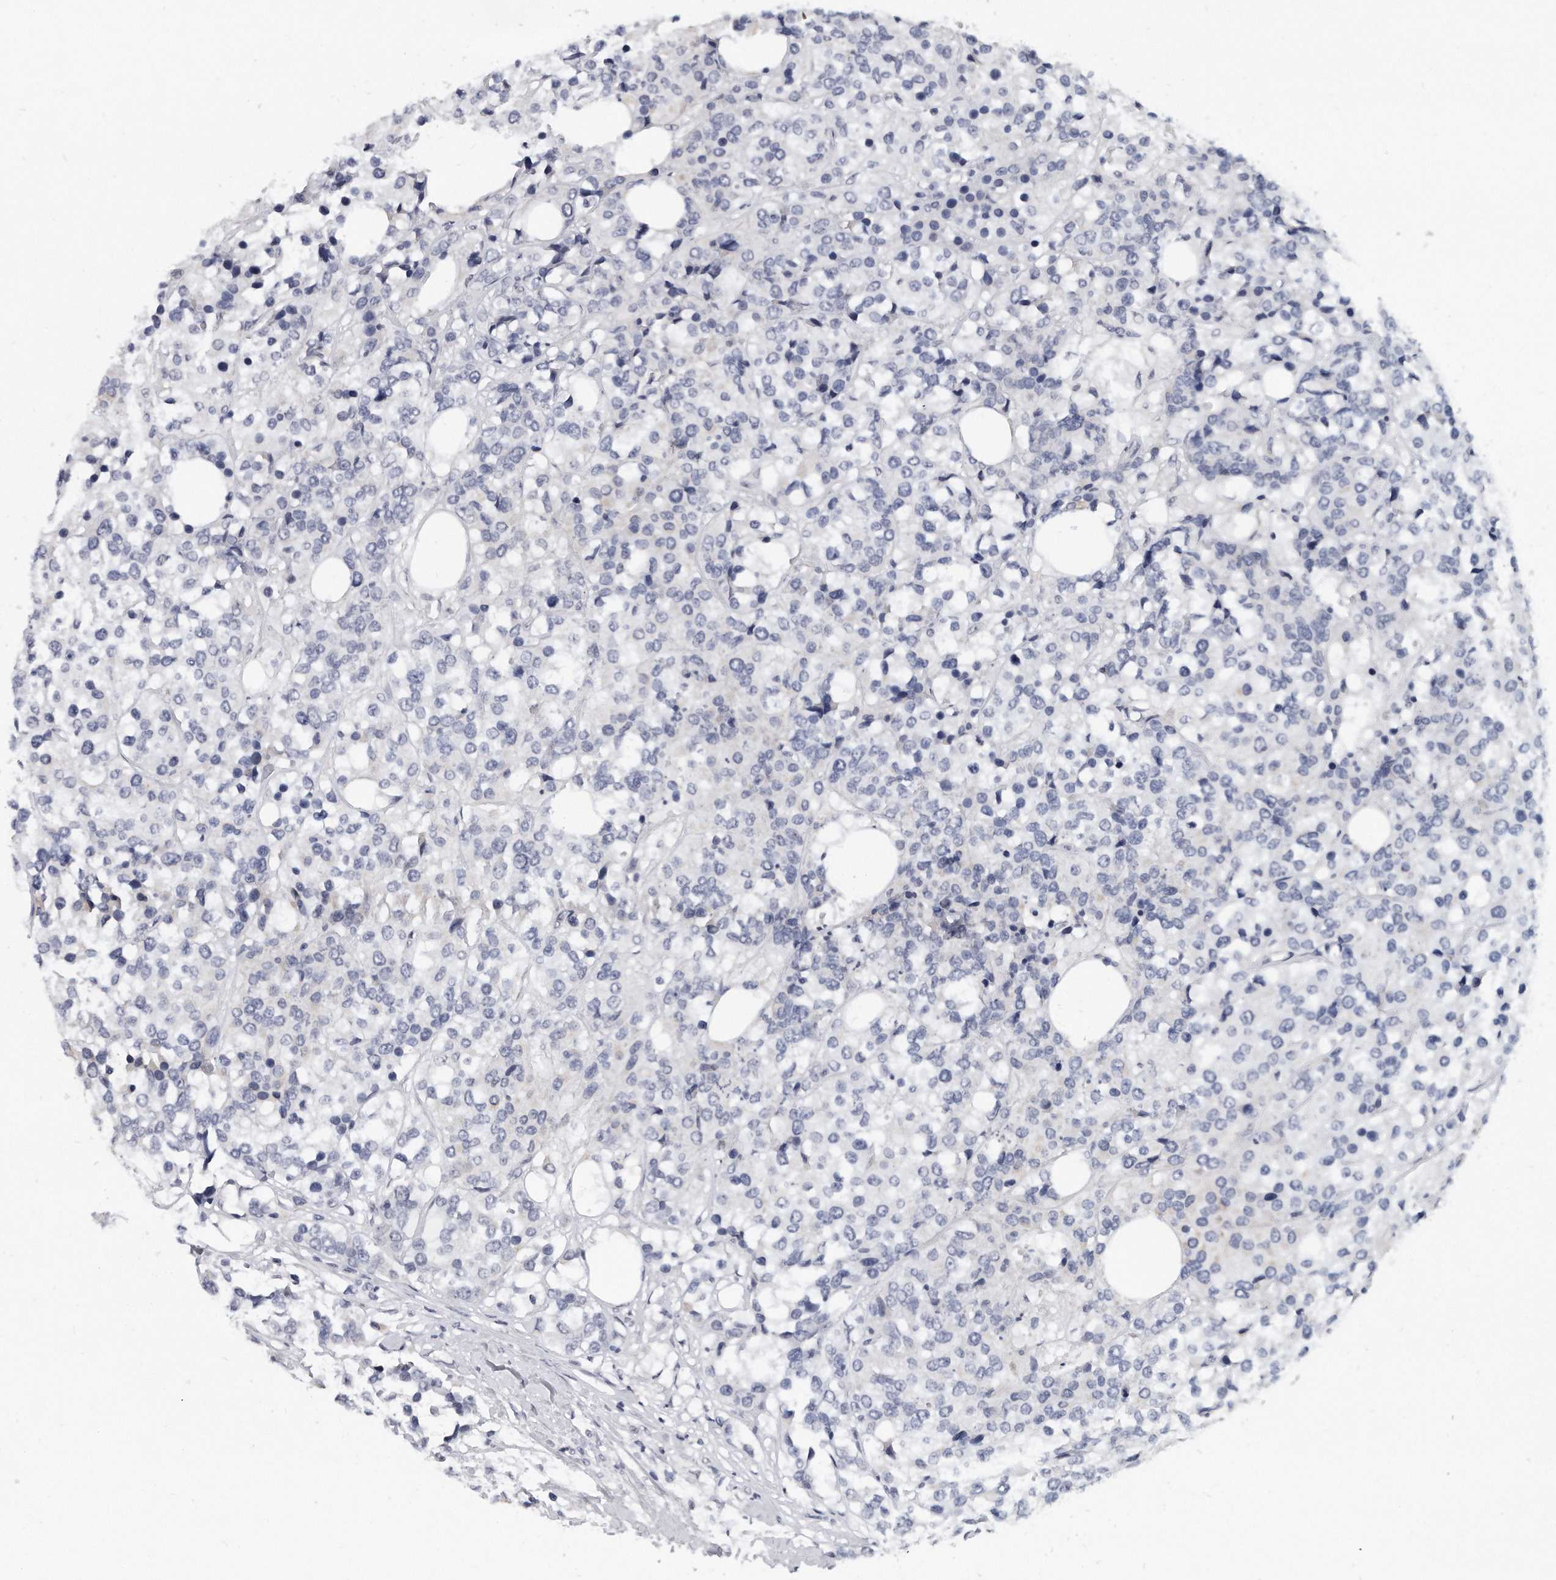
{"staining": {"intensity": "negative", "quantity": "none", "location": "none"}, "tissue": "breast cancer", "cell_type": "Tumor cells", "image_type": "cancer", "snomed": [{"axis": "morphology", "description": "Lobular carcinoma"}, {"axis": "topography", "description": "Breast"}], "caption": "High power microscopy photomicrograph of an immunohistochemistry (IHC) image of lobular carcinoma (breast), revealing no significant staining in tumor cells.", "gene": "TFCP2L1", "patient": {"sex": "female", "age": 59}}